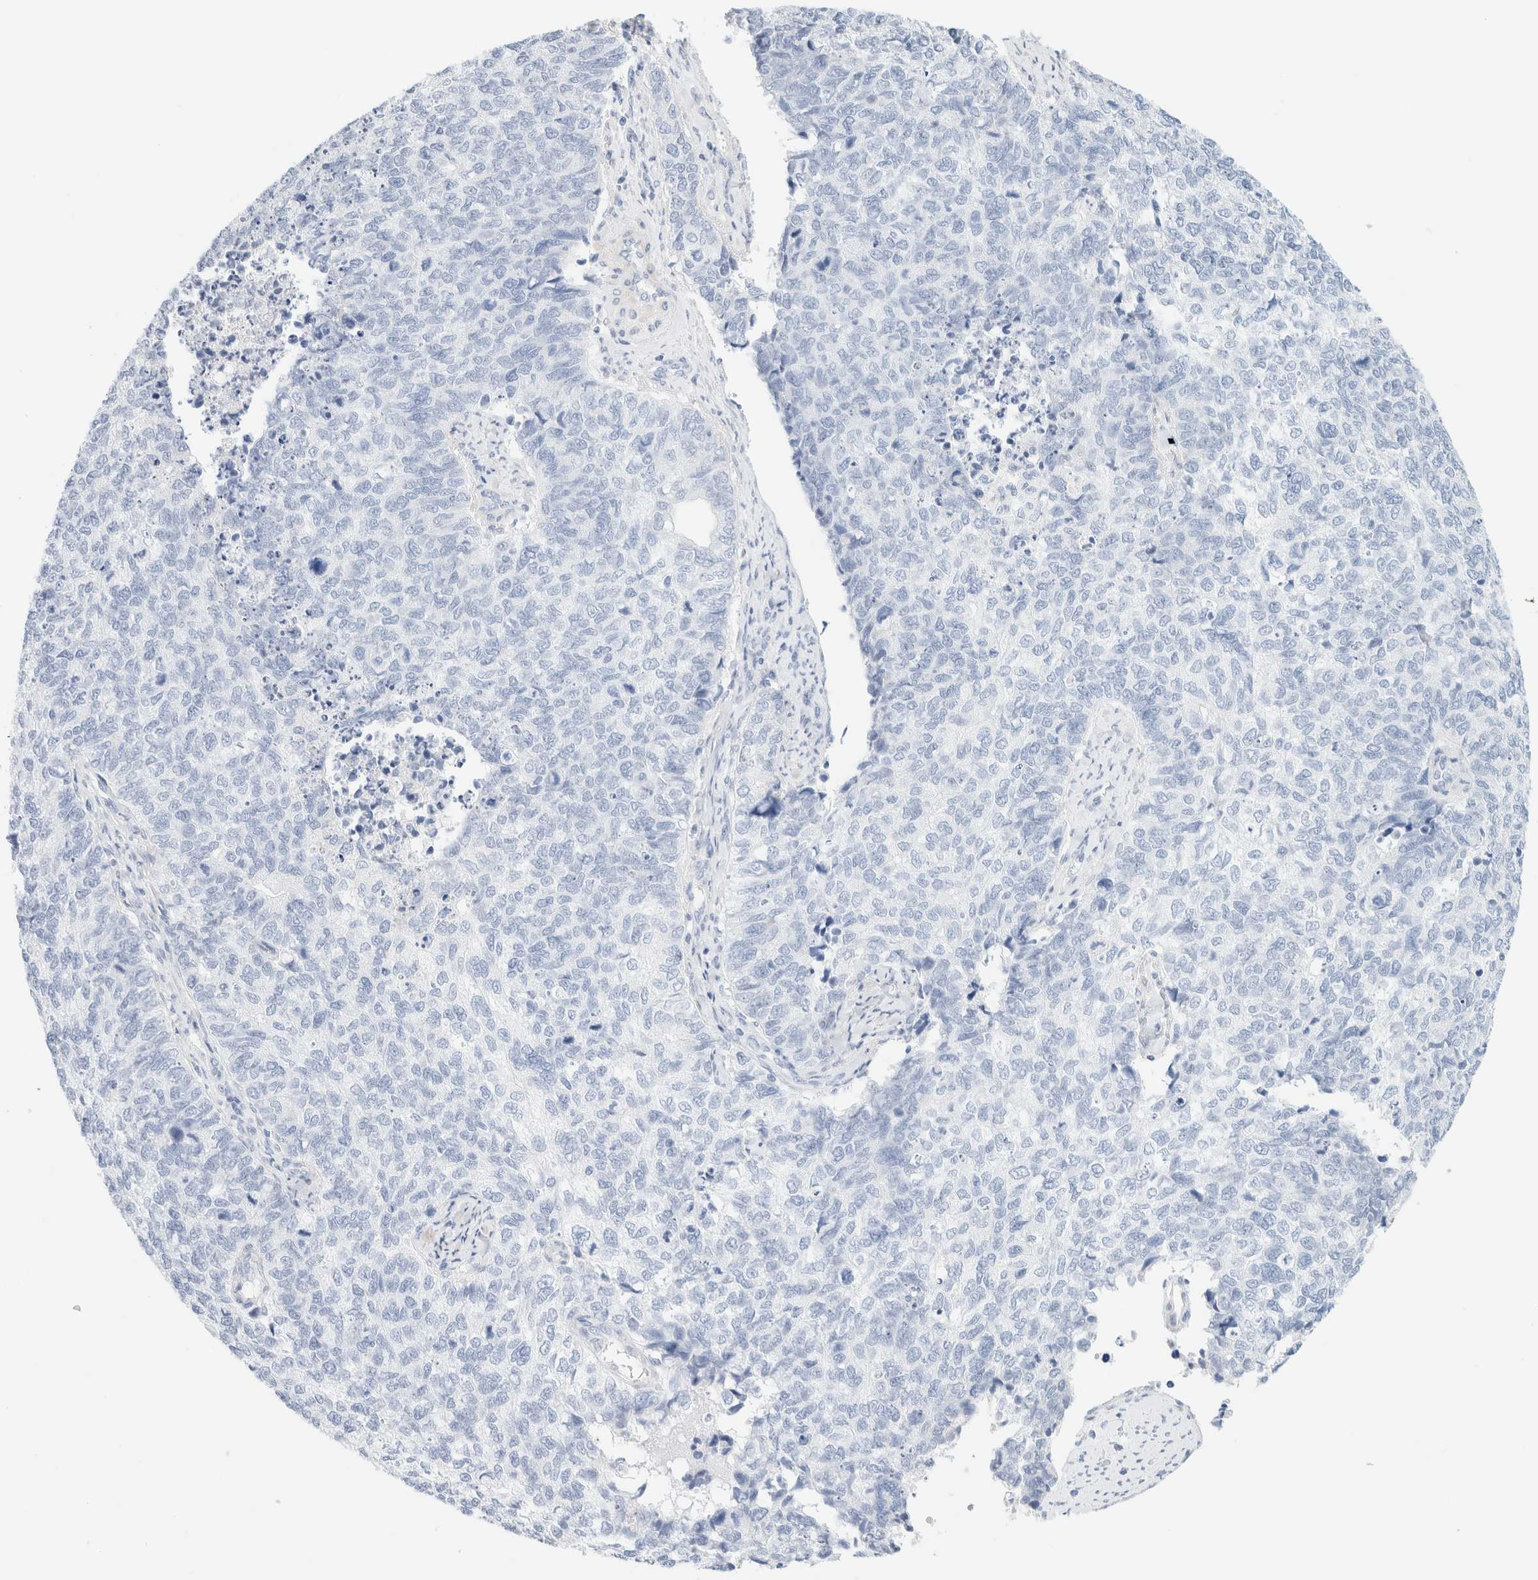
{"staining": {"intensity": "negative", "quantity": "none", "location": "none"}, "tissue": "cervical cancer", "cell_type": "Tumor cells", "image_type": "cancer", "snomed": [{"axis": "morphology", "description": "Squamous cell carcinoma, NOS"}, {"axis": "topography", "description": "Cervix"}], "caption": "Immunohistochemistry of cervical cancer shows no staining in tumor cells. (DAB IHC visualized using brightfield microscopy, high magnification).", "gene": "DPYS", "patient": {"sex": "female", "age": 63}}